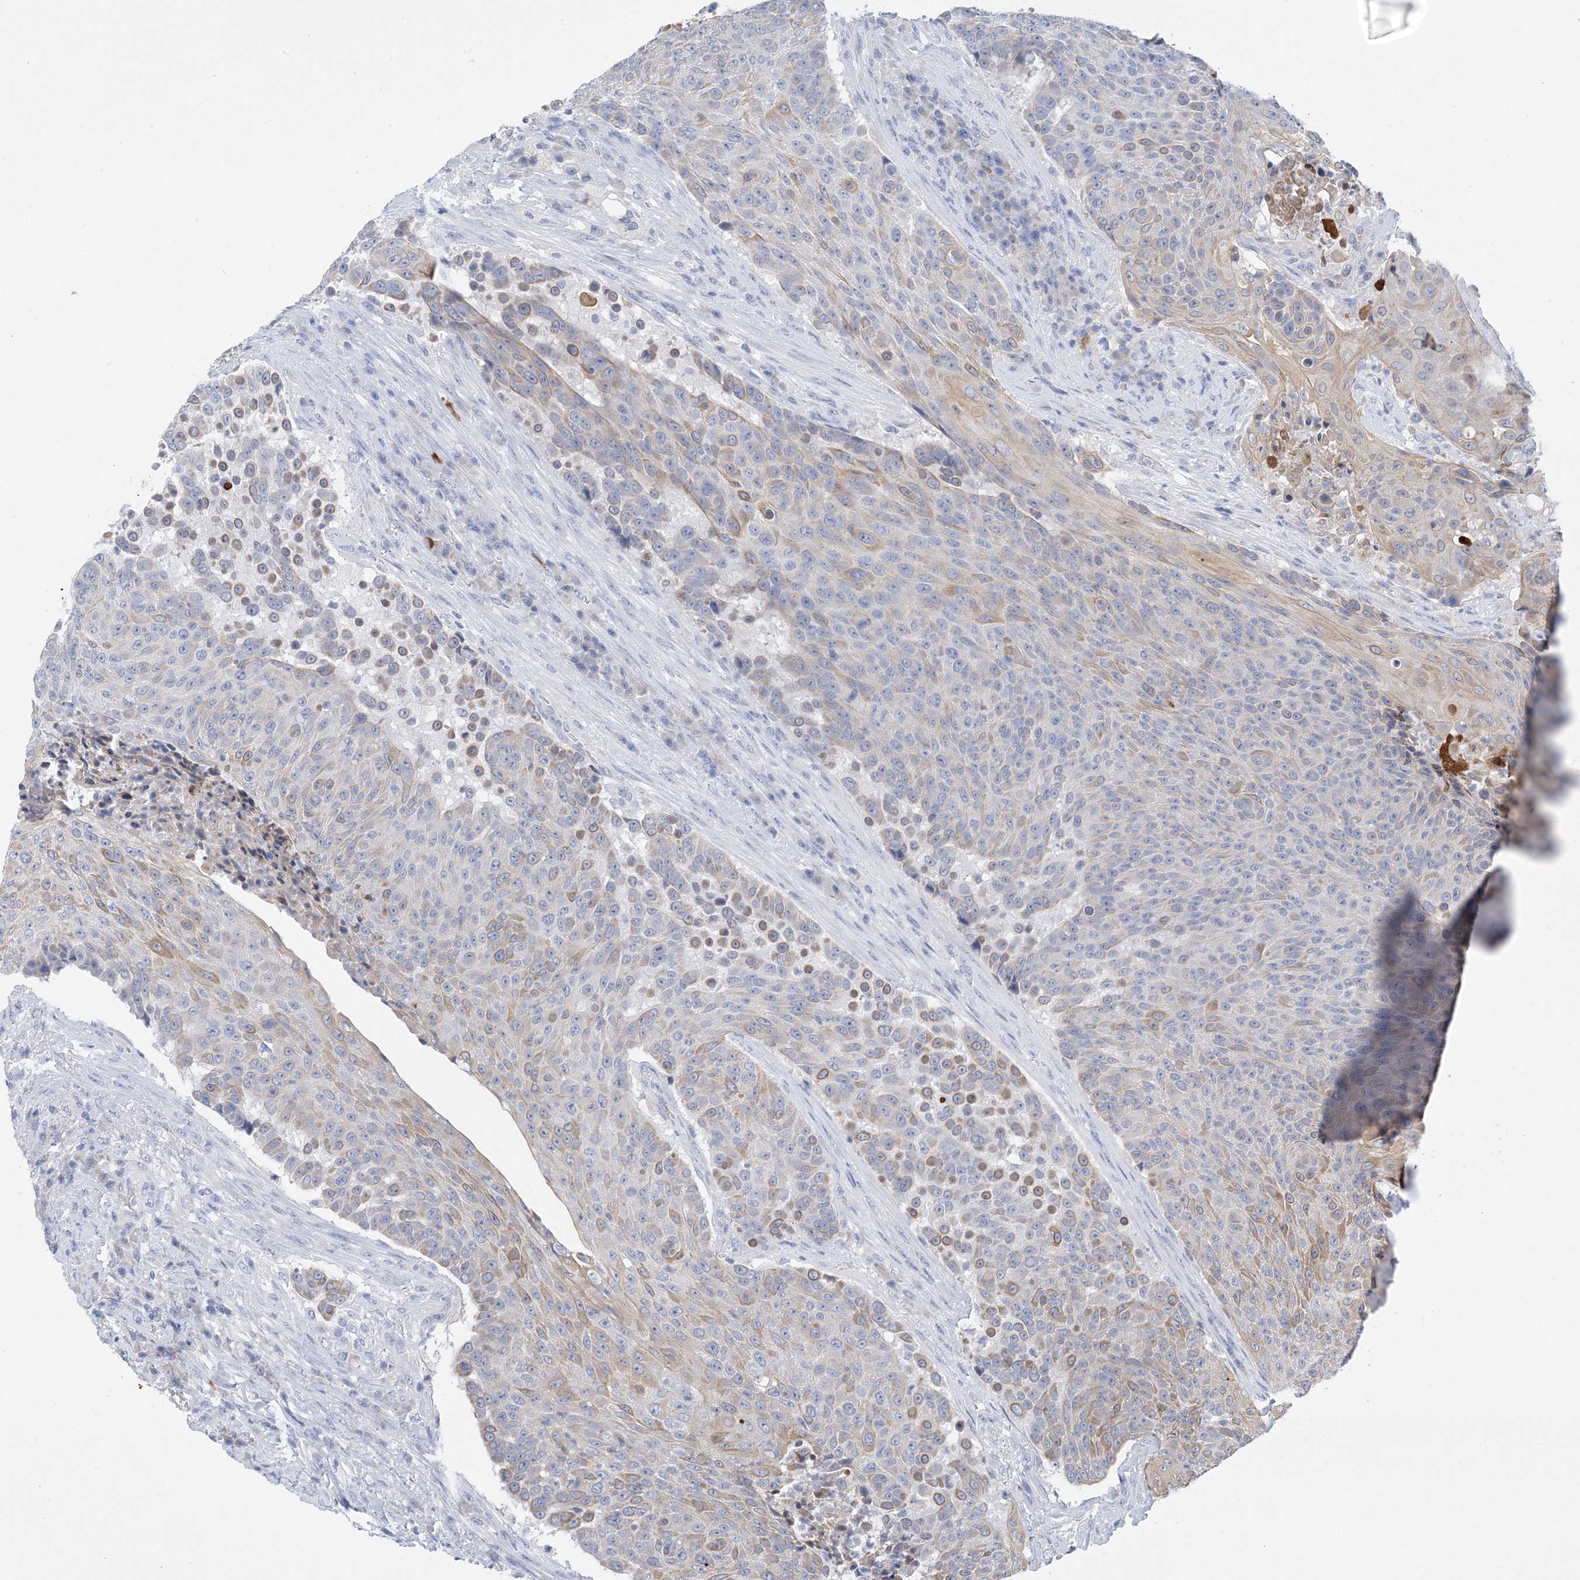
{"staining": {"intensity": "weak", "quantity": "25%-75%", "location": "cytoplasmic/membranous"}, "tissue": "urothelial cancer", "cell_type": "Tumor cells", "image_type": "cancer", "snomed": [{"axis": "morphology", "description": "Urothelial carcinoma, High grade"}, {"axis": "topography", "description": "Urinary bladder"}], "caption": "Tumor cells show low levels of weak cytoplasmic/membranous expression in about 25%-75% of cells in urothelial cancer.", "gene": "PLK4", "patient": {"sex": "female", "age": 63}}